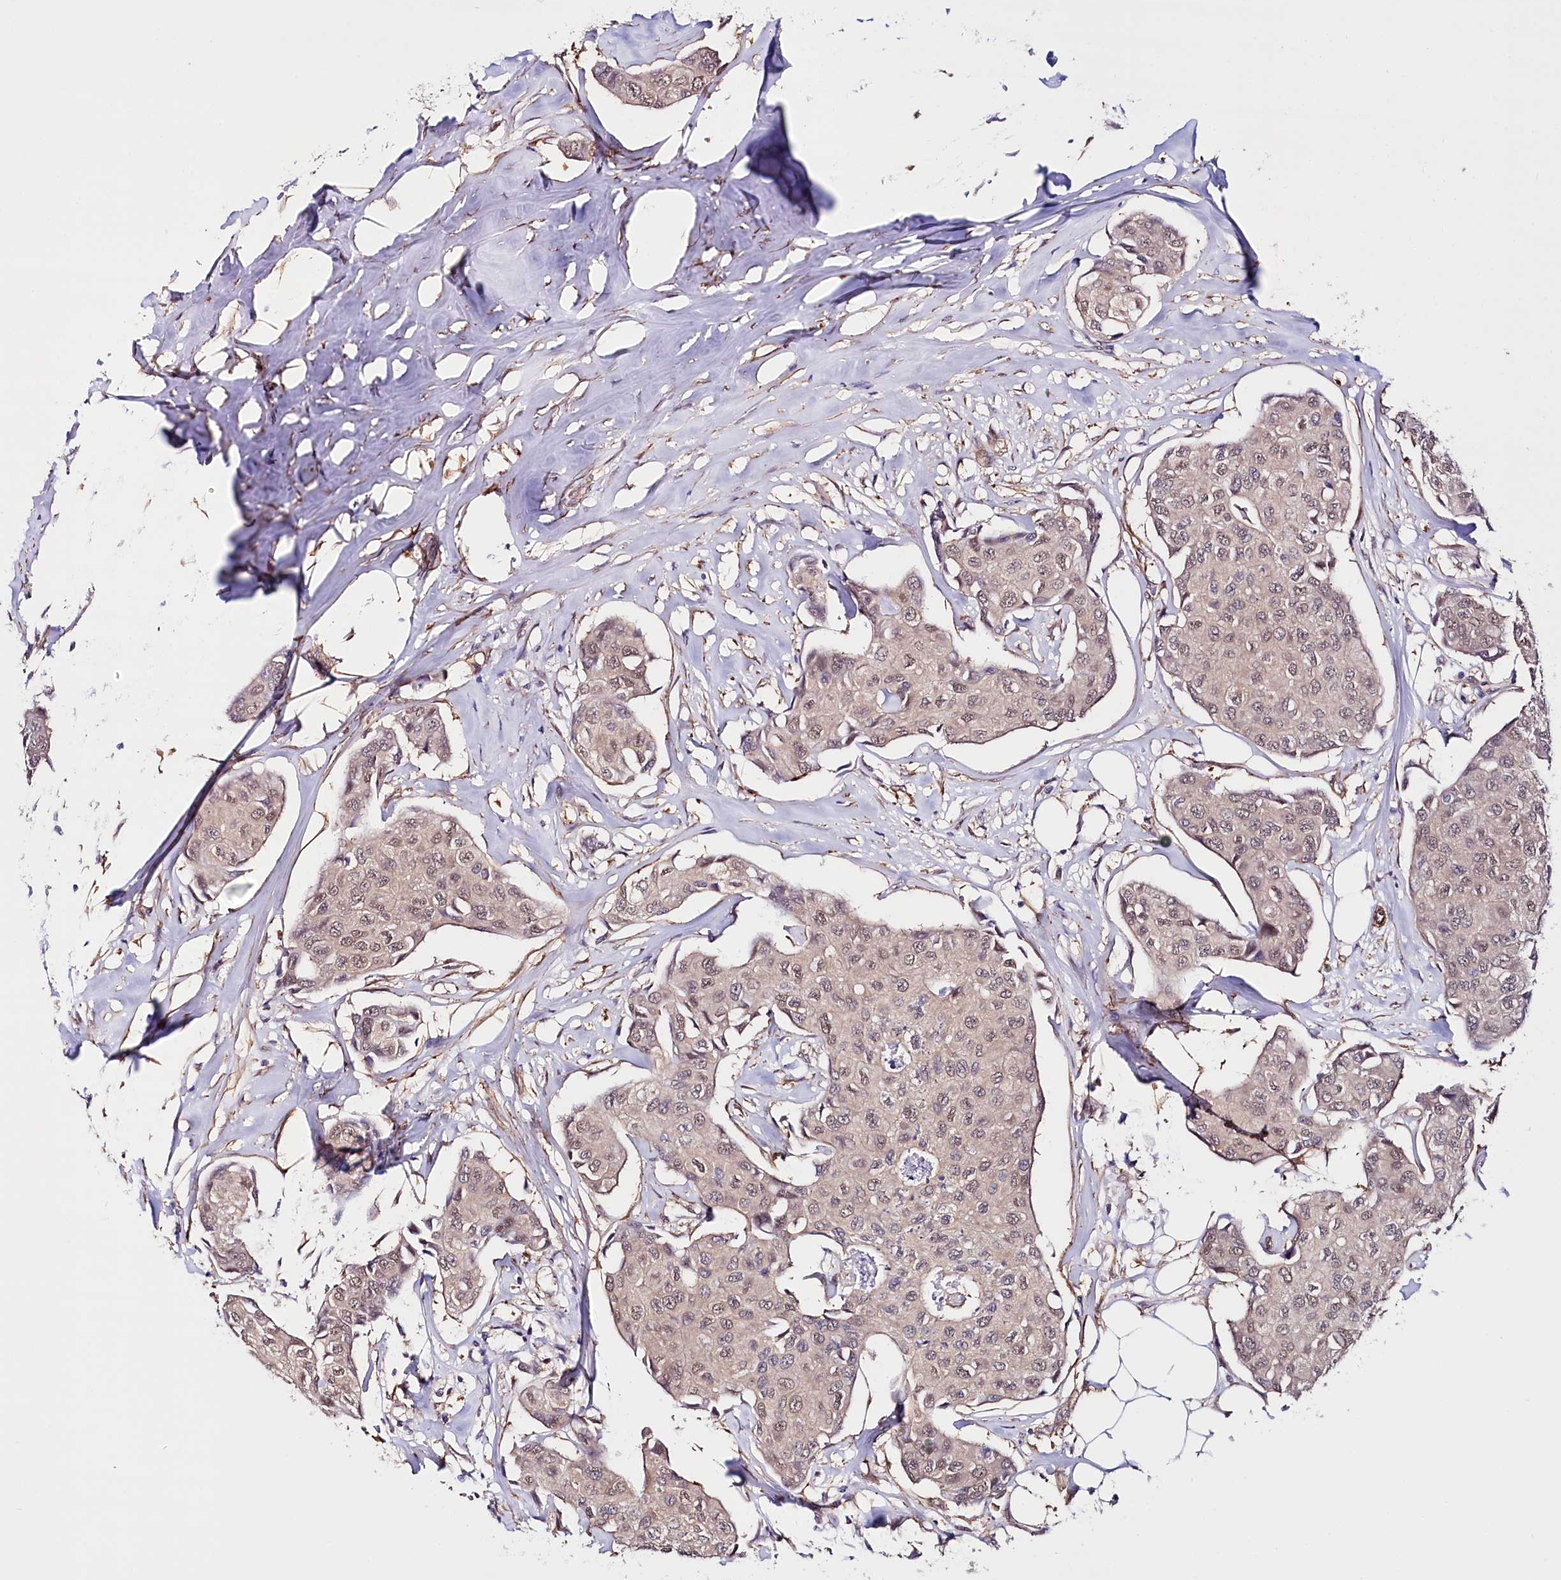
{"staining": {"intensity": "weak", "quantity": ">75%", "location": "nuclear"}, "tissue": "breast cancer", "cell_type": "Tumor cells", "image_type": "cancer", "snomed": [{"axis": "morphology", "description": "Duct carcinoma"}, {"axis": "topography", "description": "Breast"}], "caption": "DAB (3,3'-diaminobenzidine) immunohistochemical staining of human infiltrating ductal carcinoma (breast) exhibits weak nuclear protein positivity in approximately >75% of tumor cells. (IHC, brightfield microscopy, high magnification).", "gene": "PPP2R5B", "patient": {"sex": "female", "age": 80}}